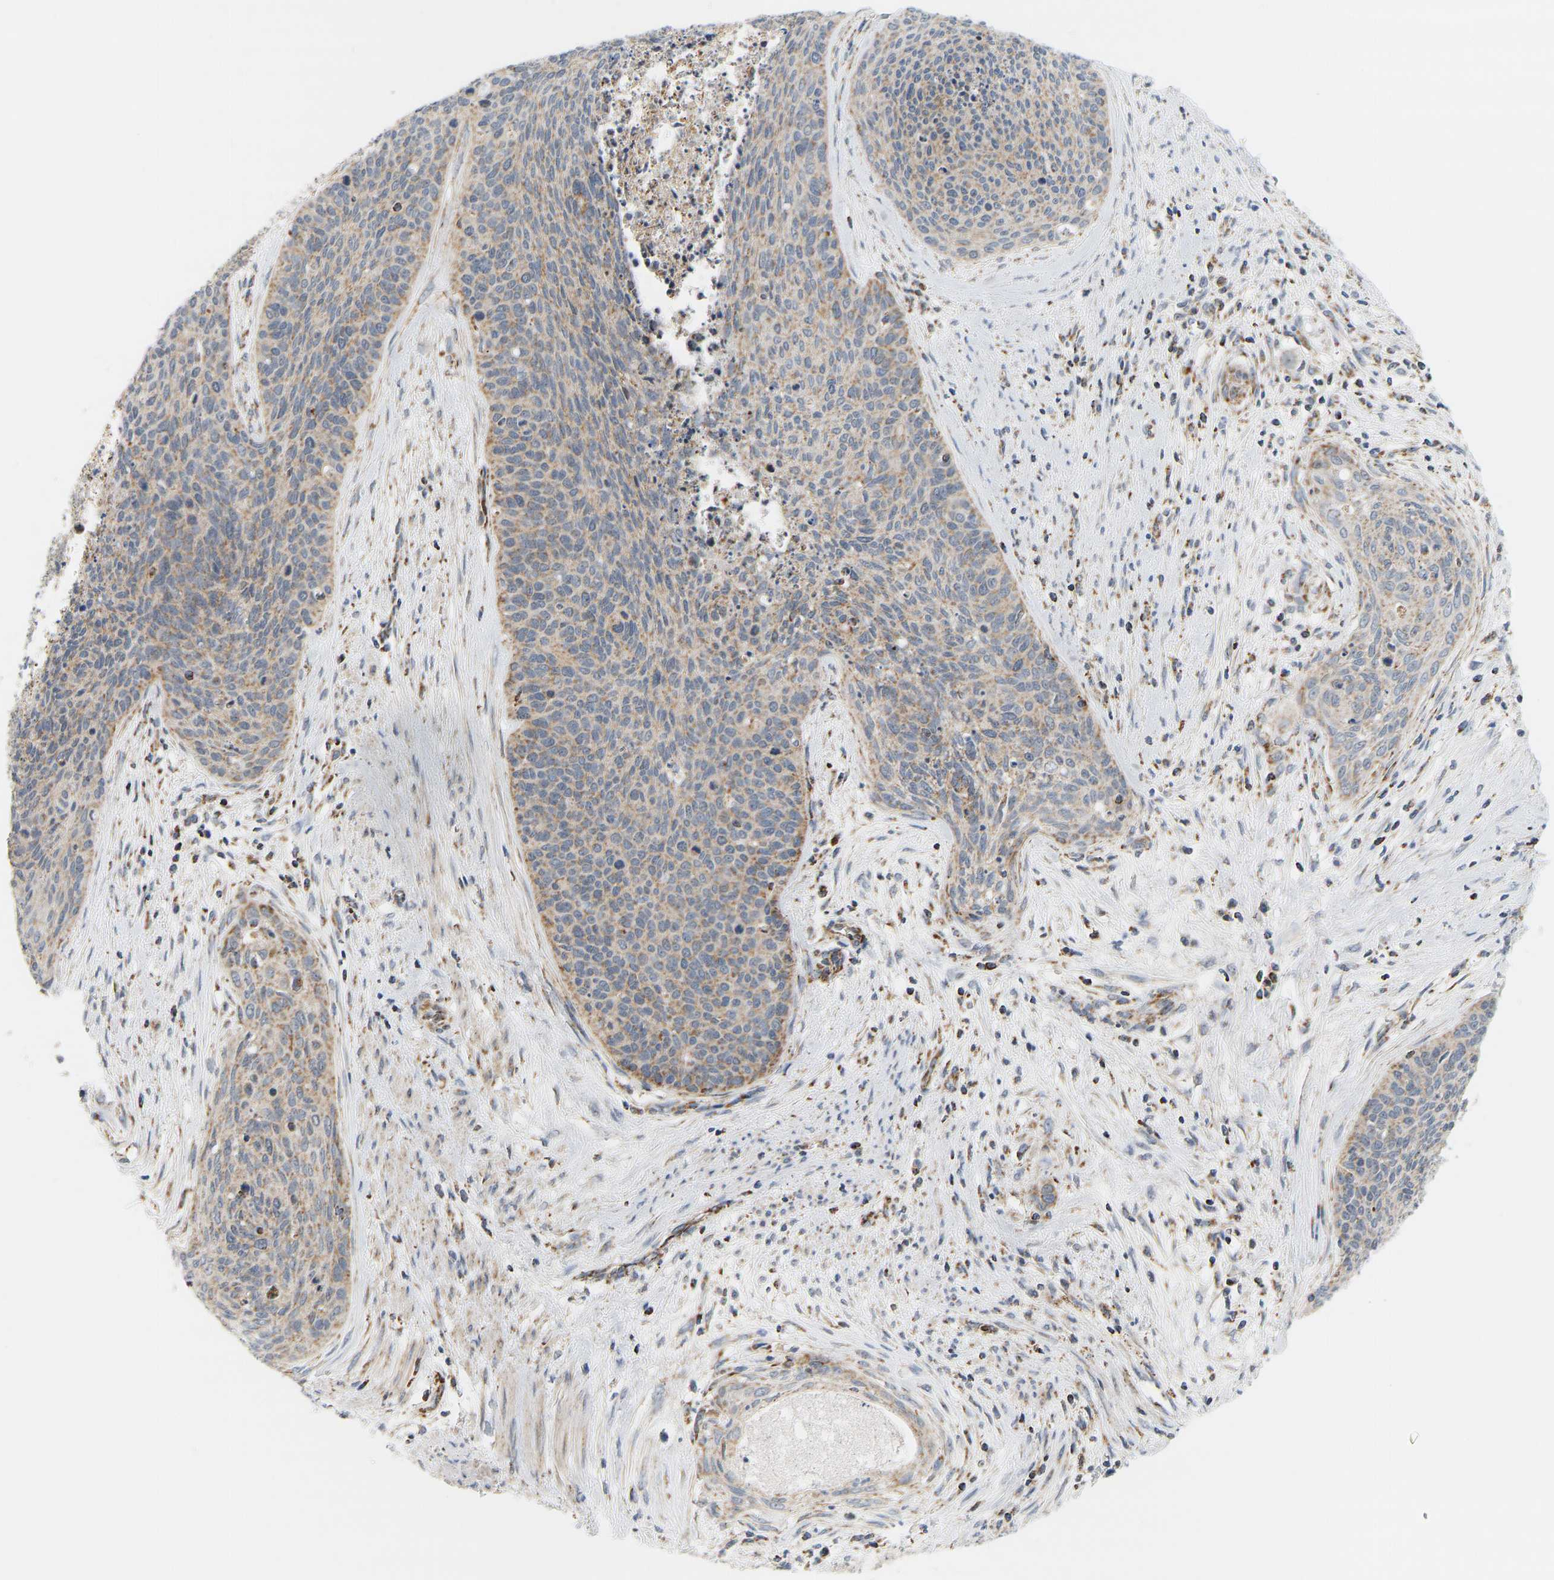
{"staining": {"intensity": "moderate", "quantity": "25%-75%", "location": "cytoplasmic/membranous"}, "tissue": "cervical cancer", "cell_type": "Tumor cells", "image_type": "cancer", "snomed": [{"axis": "morphology", "description": "Squamous cell carcinoma, NOS"}, {"axis": "topography", "description": "Cervix"}], "caption": "Tumor cells exhibit medium levels of moderate cytoplasmic/membranous staining in about 25%-75% of cells in squamous cell carcinoma (cervical). (Stains: DAB (3,3'-diaminobenzidine) in brown, nuclei in blue, Microscopy: brightfield microscopy at high magnification).", "gene": "GPSM2", "patient": {"sex": "female", "age": 55}}